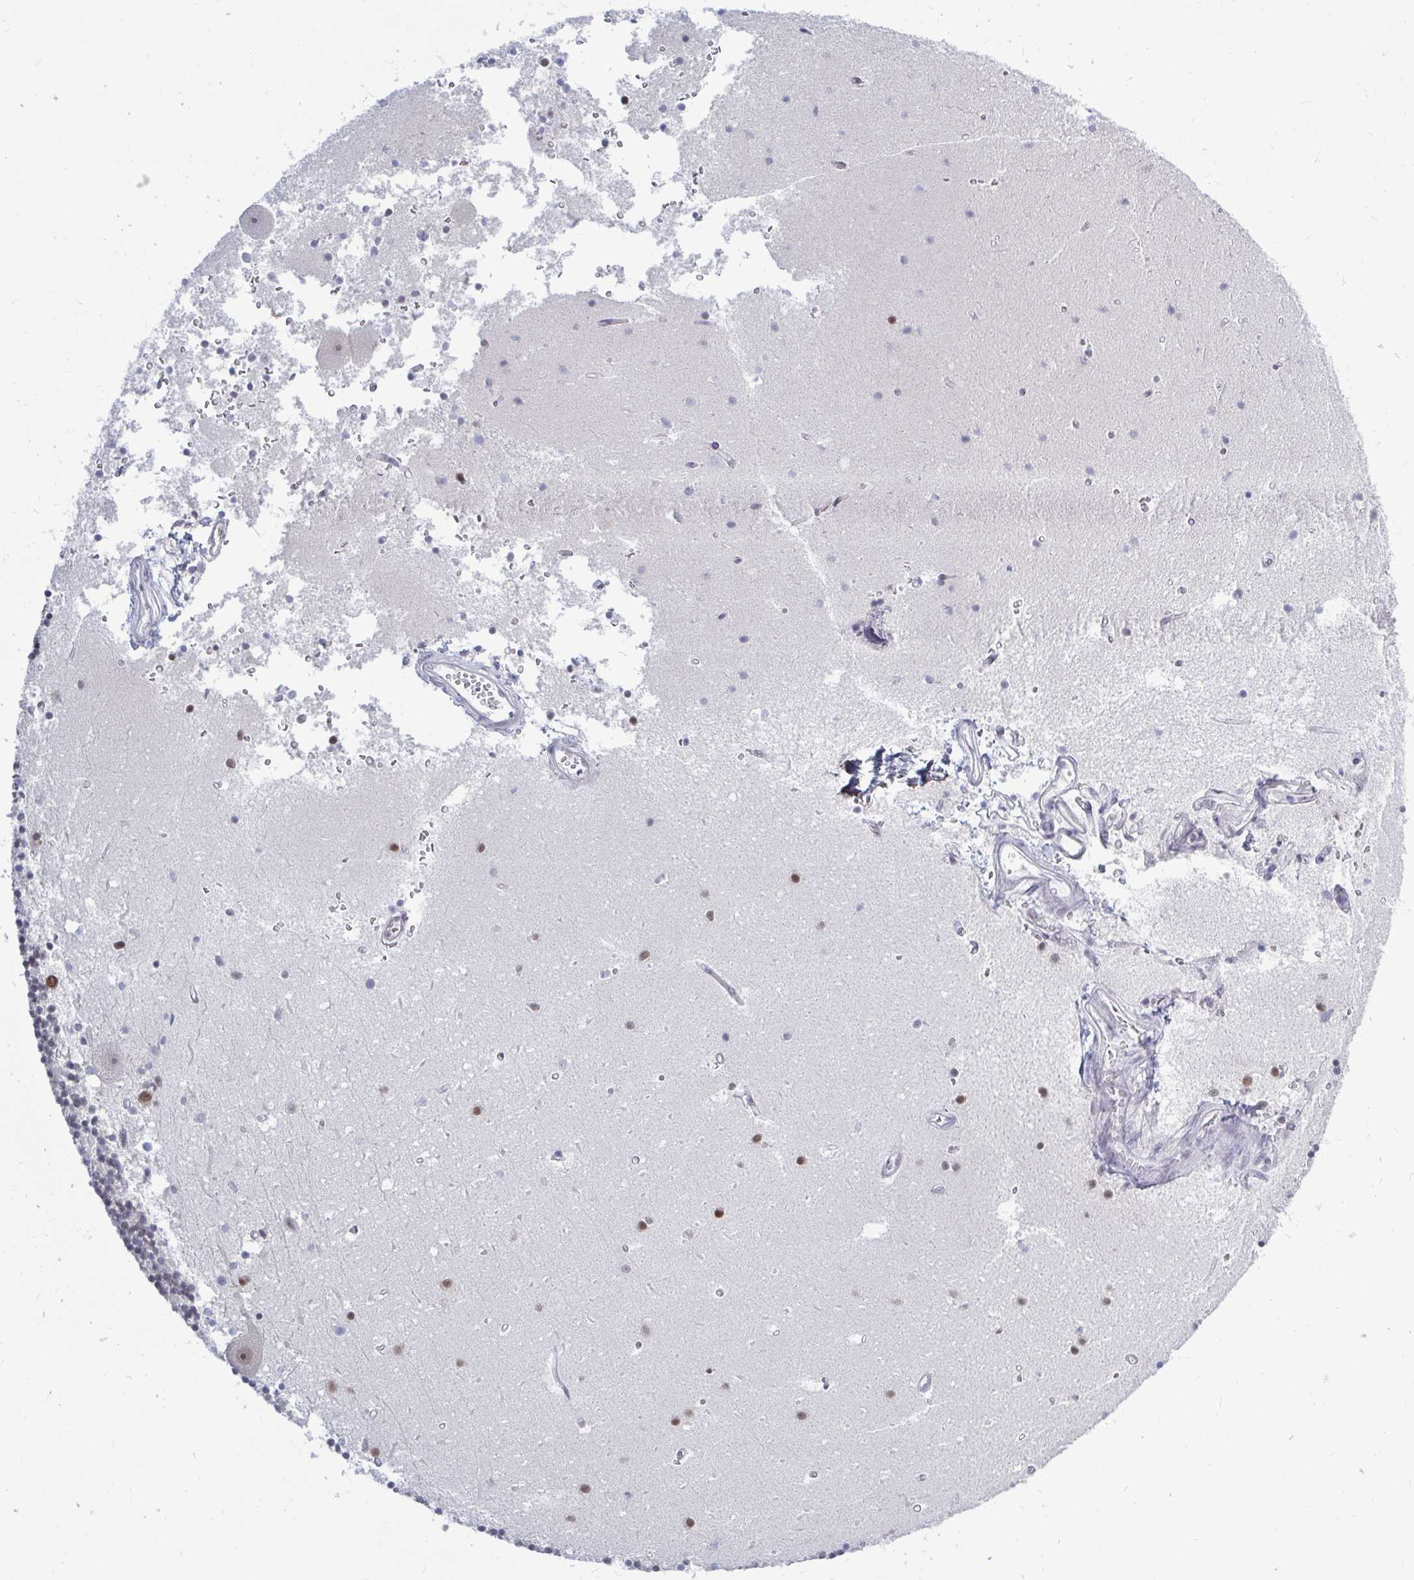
{"staining": {"intensity": "negative", "quantity": "none", "location": "none"}, "tissue": "cerebellum", "cell_type": "Cells in granular layer", "image_type": "normal", "snomed": [{"axis": "morphology", "description": "Normal tissue, NOS"}, {"axis": "topography", "description": "Cerebellum"}], "caption": "Protein analysis of unremarkable cerebellum demonstrates no significant staining in cells in granular layer. (DAB (3,3'-diaminobenzidine) IHC with hematoxylin counter stain).", "gene": "TRIP12", "patient": {"sex": "male", "age": 54}}